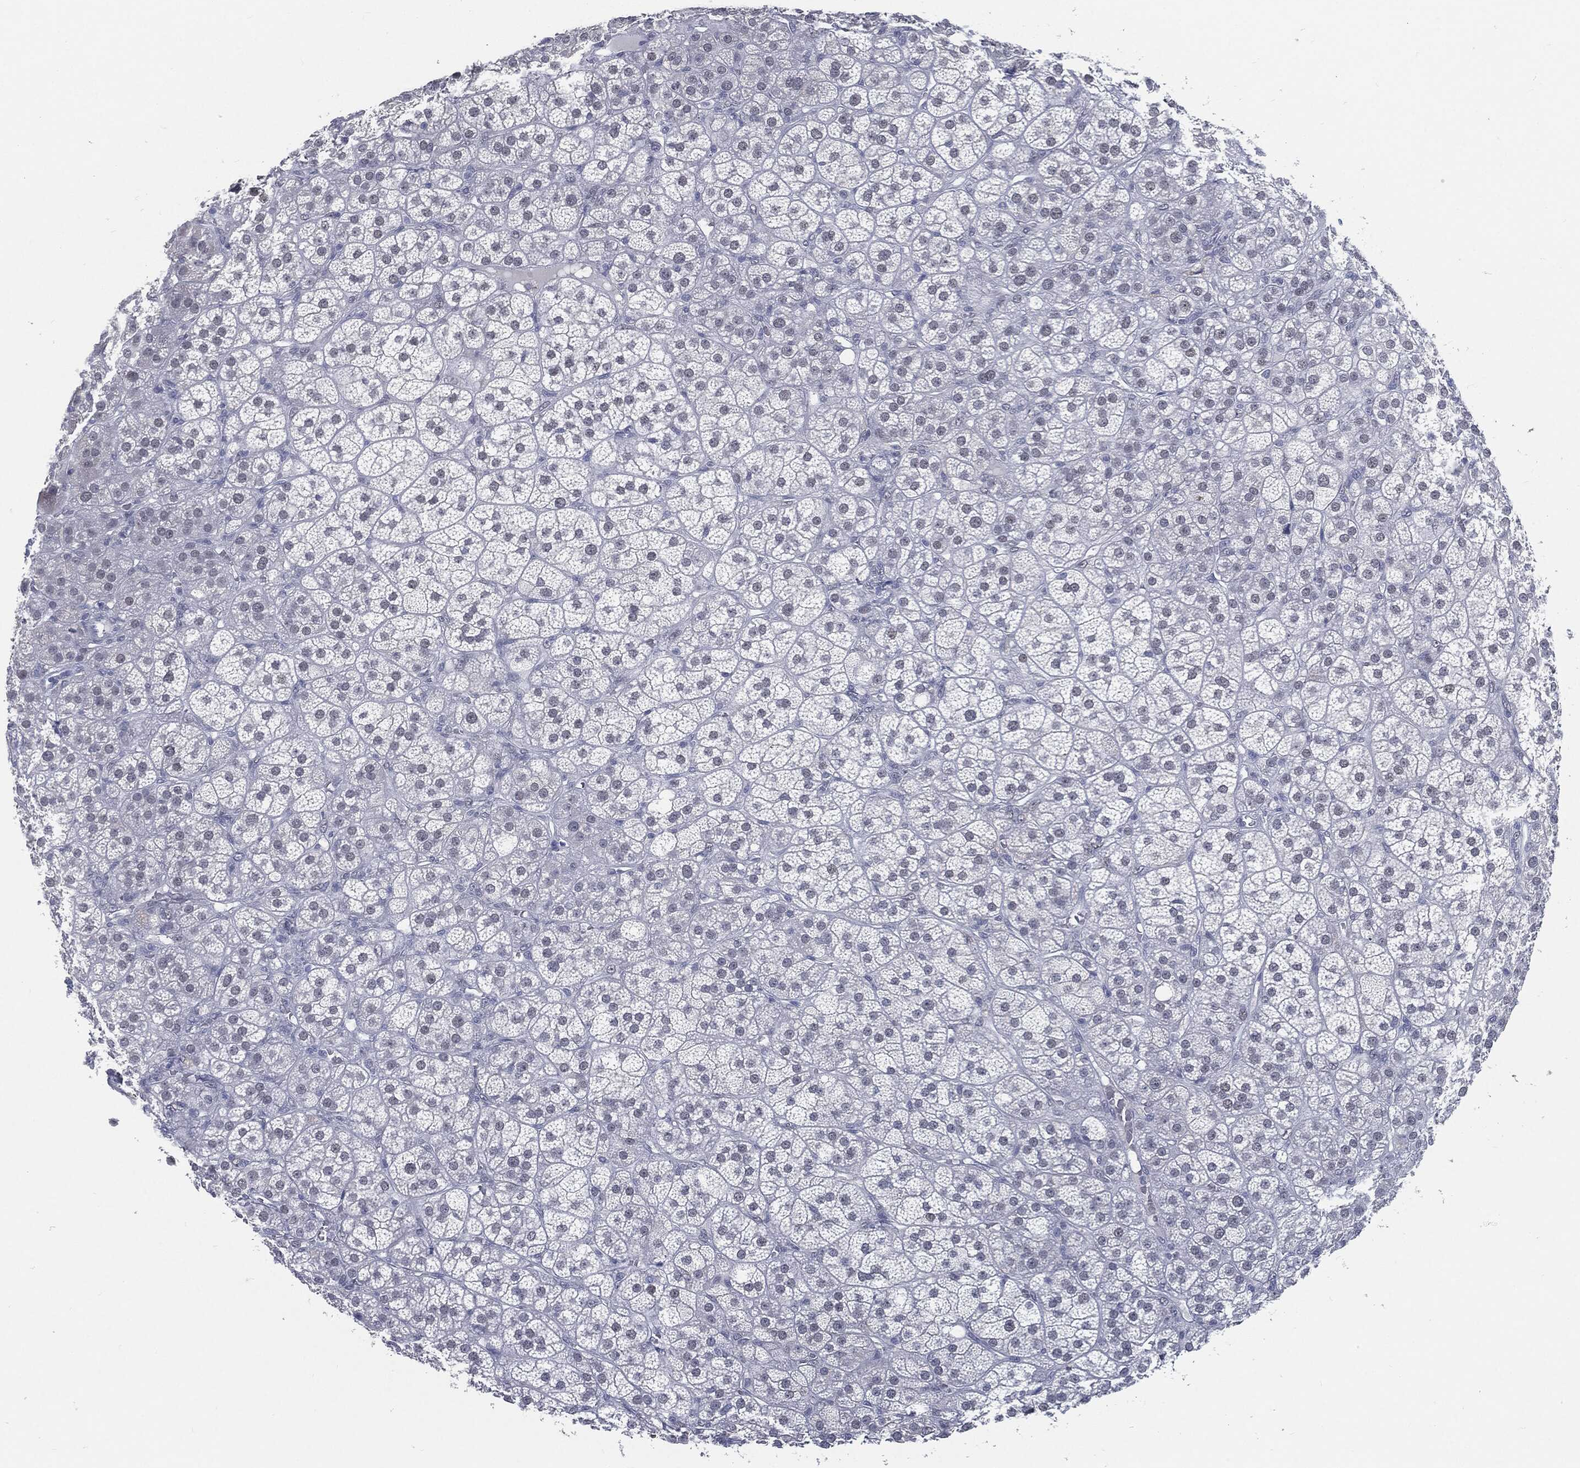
{"staining": {"intensity": "negative", "quantity": "none", "location": "none"}, "tissue": "adrenal gland", "cell_type": "Glandular cells", "image_type": "normal", "snomed": [{"axis": "morphology", "description": "Normal tissue, NOS"}, {"axis": "topography", "description": "Adrenal gland"}], "caption": "High power microscopy photomicrograph of an IHC histopathology image of unremarkable adrenal gland, revealing no significant expression in glandular cells. (DAB immunohistochemistry (IHC), high magnification).", "gene": "PROM1", "patient": {"sex": "female", "age": 60}}